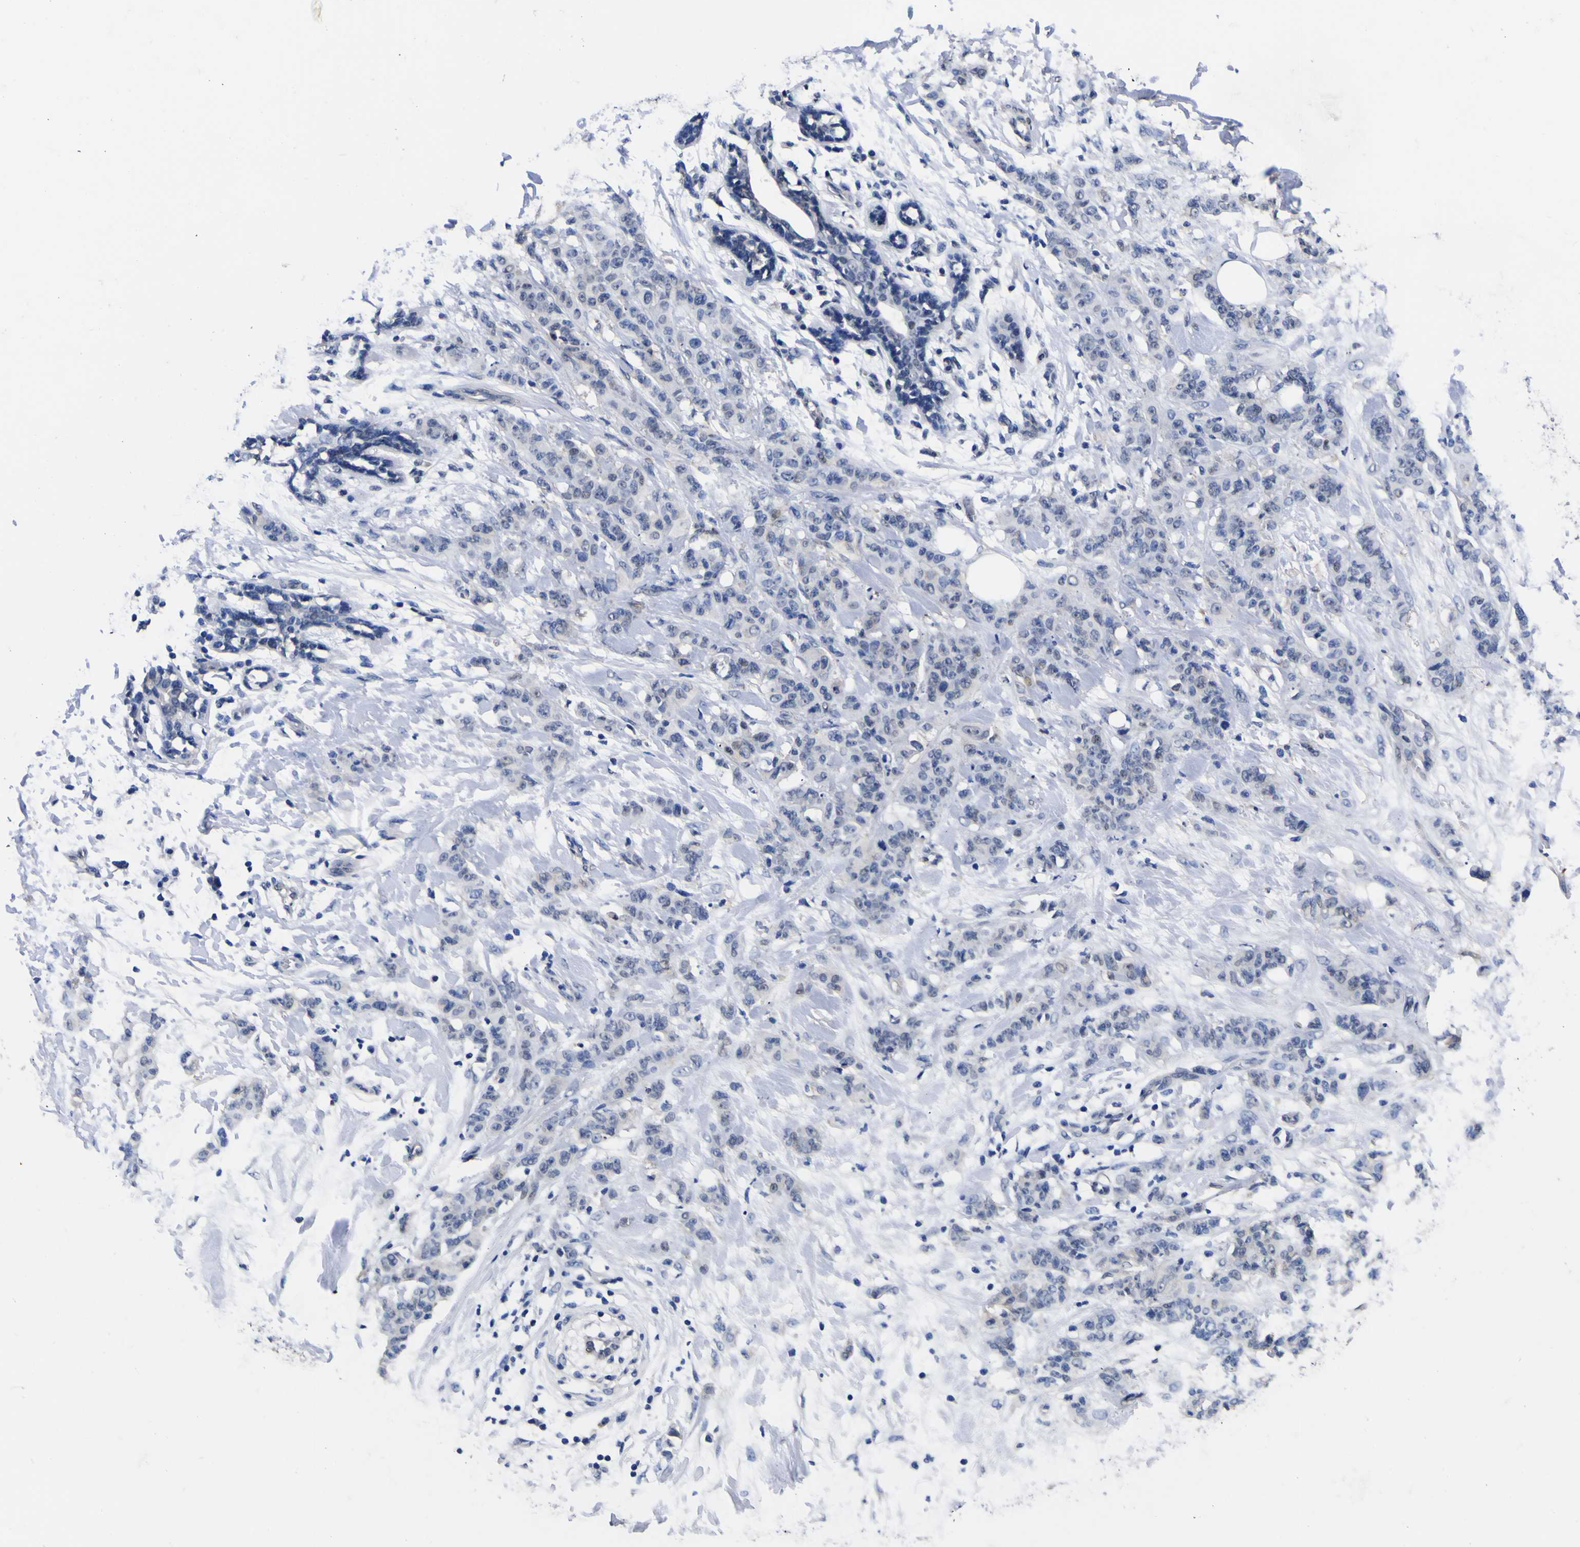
{"staining": {"intensity": "negative", "quantity": "none", "location": "none"}, "tissue": "breast cancer", "cell_type": "Tumor cells", "image_type": "cancer", "snomed": [{"axis": "morphology", "description": "Normal tissue, NOS"}, {"axis": "morphology", "description": "Duct carcinoma"}, {"axis": "topography", "description": "Breast"}], "caption": "The histopathology image exhibits no significant expression in tumor cells of breast cancer.", "gene": "FAM110B", "patient": {"sex": "female", "age": 40}}